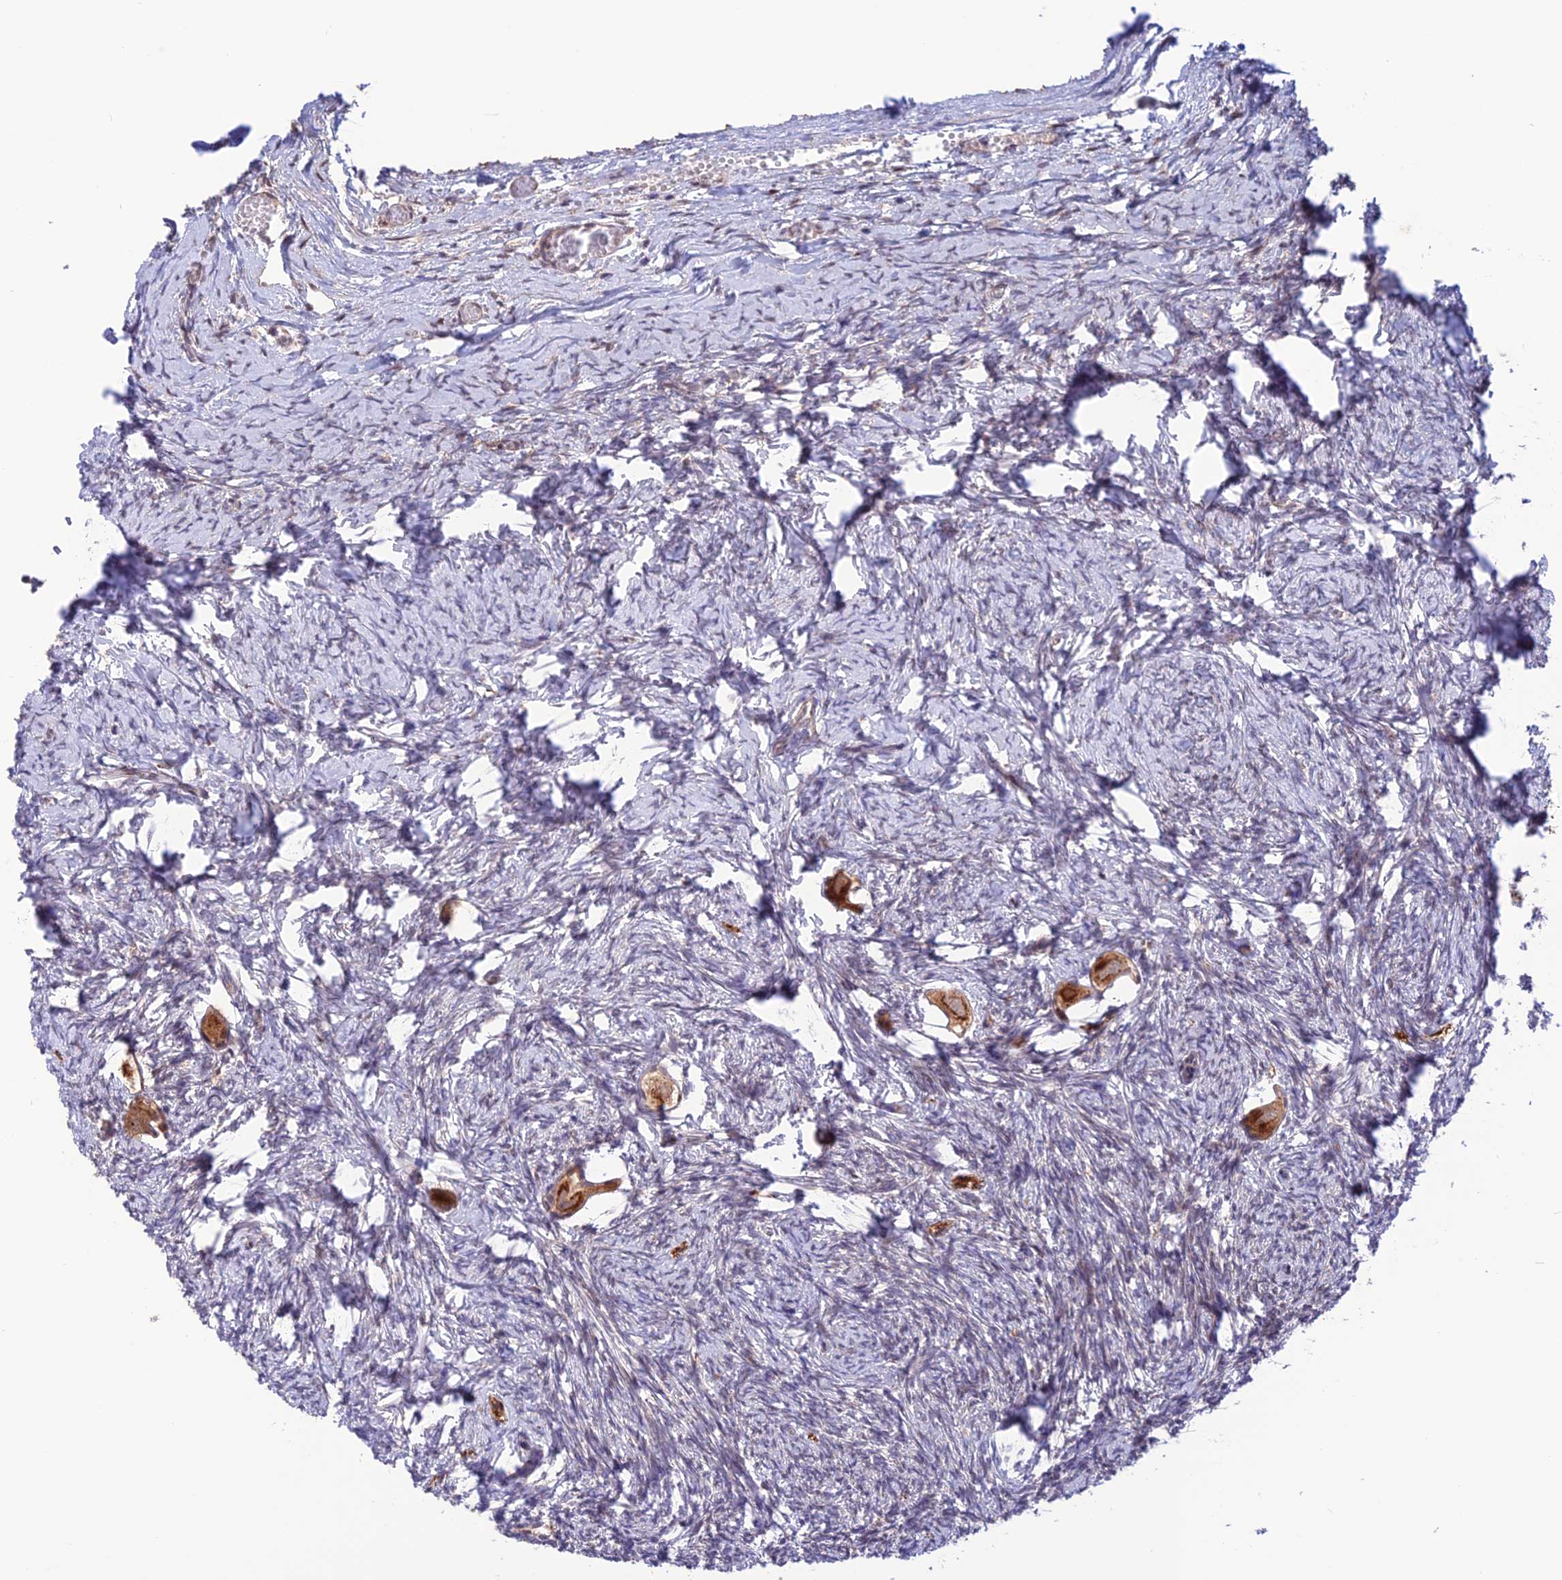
{"staining": {"intensity": "strong", "quantity": ">75%", "location": "cytoplasmic/membranous"}, "tissue": "ovary", "cell_type": "Follicle cells", "image_type": "normal", "snomed": [{"axis": "morphology", "description": "Normal tissue, NOS"}, {"axis": "topography", "description": "Ovary"}], "caption": "IHC staining of benign ovary, which exhibits high levels of strong cytoplasmic/membranous staining in about >75% of follicle cells indicating strong cytoplasmic/membranous protein positivity. The staining was performed using DAB (3,3'-diaminobenzidine) (brown) for protein detection and nuclei were counterstained in hematoxylin (blue).", "gene": "WDR55", "patient": {"sex": "female", "age": 27}}